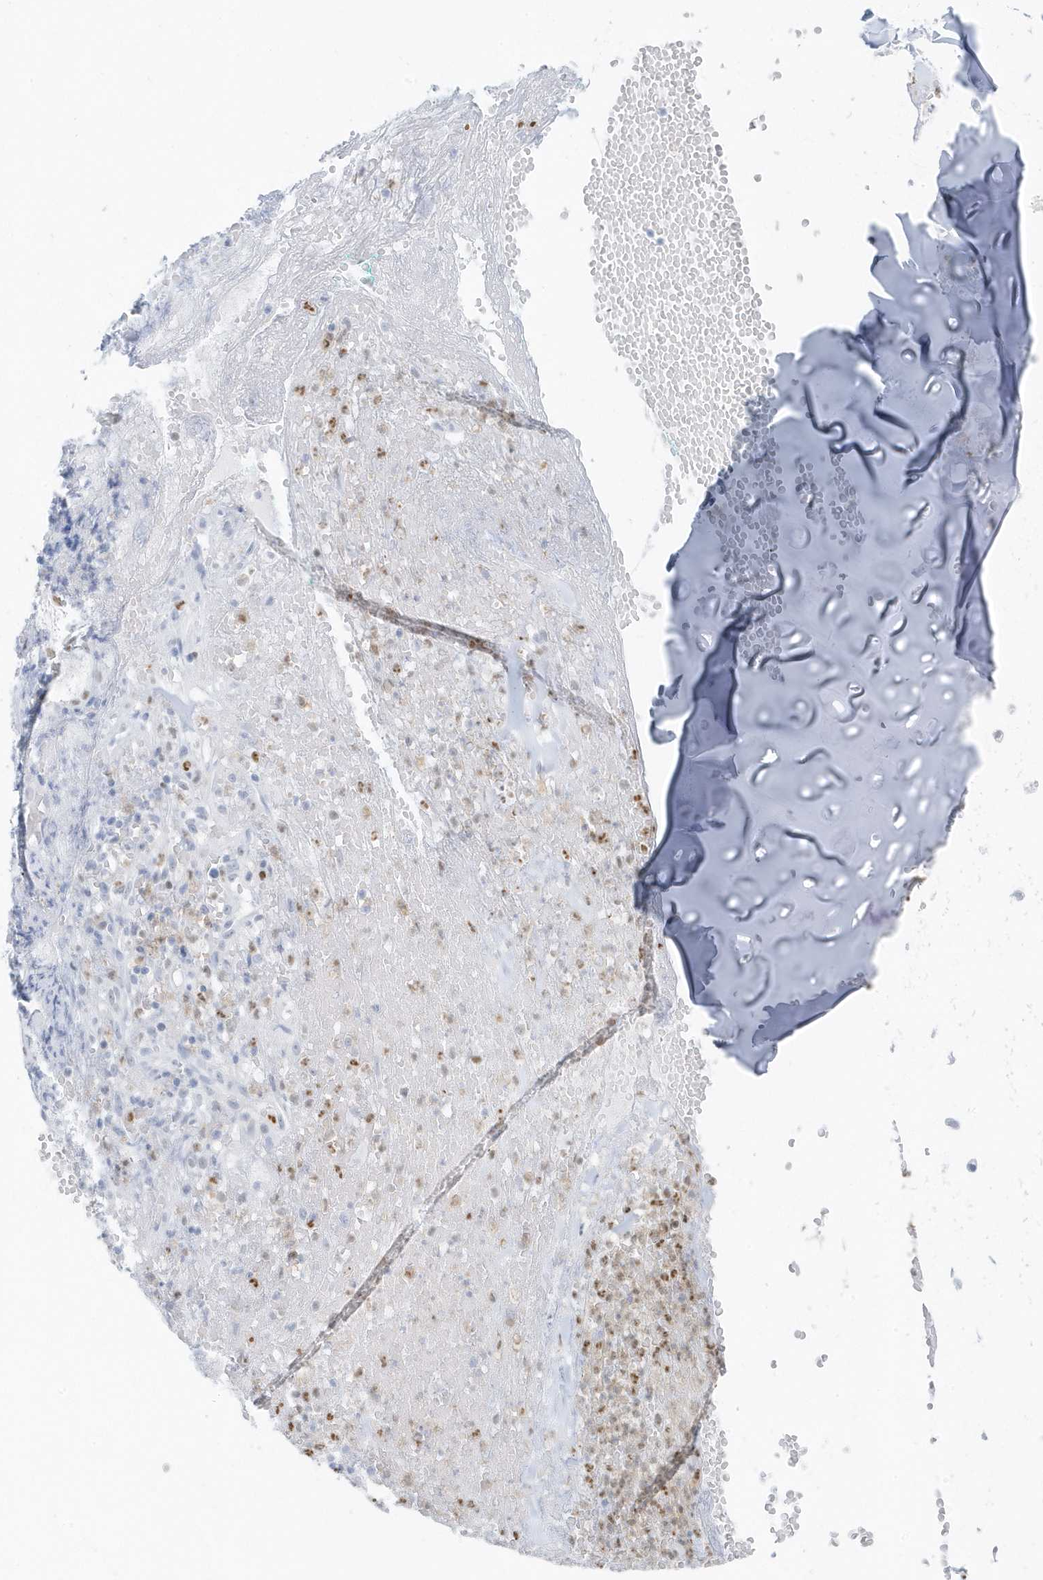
{"staining": {"intensity": "negative", "quantity": "none", "location": "none"}, "tissue": "adipose tissue", "cell_type": "Adipocytes", "image_type": "normal", "snomed": [{"axis": "morphology", "description": "Normal tissue, NOS"}, {"axis": "morphology", "description": "Basal cell carcinoma"}, {"axis": "topography", "description": "Cartilage tissue"}, {"axis": "topography", "description": "Nasopharynx"}, {"axis": "topography", "description": "Oral tissue"}], "caption": "Human adipose tissue stained for a protein using immunohistochemistry (IHC) displays no expression in adipocytes.", "gene": "SMIM34", "patient": {"sex": "female", "age": 77}}